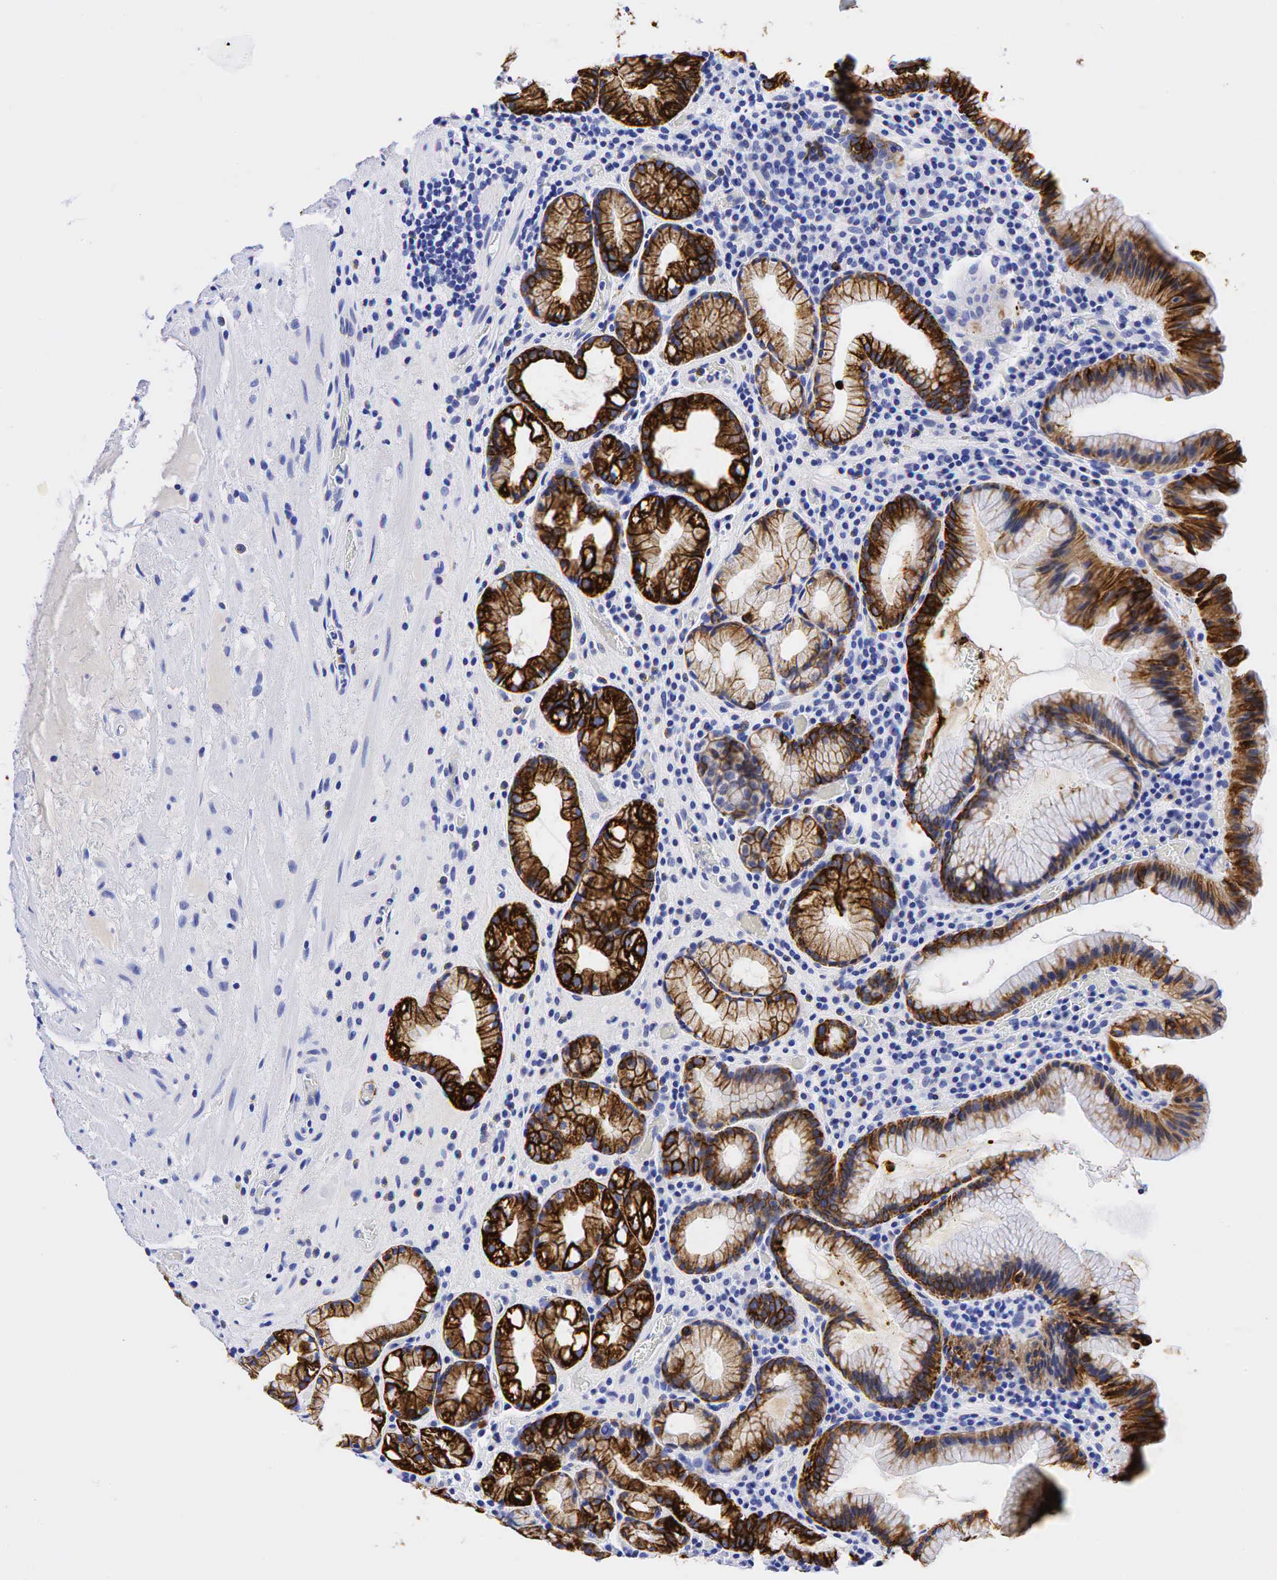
{"staining": {"intensity": "strong", "quantity": ">75%", "location": "cytoplasmic/membranous"}, "tissue": "stomach", "cell_type": "Glandular cells", "image_type": "normal", "snomed": [{"axis": "morphology", "description": "Normal tissue, NOS"}, {"axis": "topography", "description": "Stomach, lower"}, {"axis": "topography", "description": "Duodenum"}], "caption": "This is a photomicrograph of immunohistochemistry staining of normal stomach, which shows strong staining in the cytoplasmic/membranous of glandular cells.", "gene": "KRT18", "patient": {"sex": "male", "age": 84}}